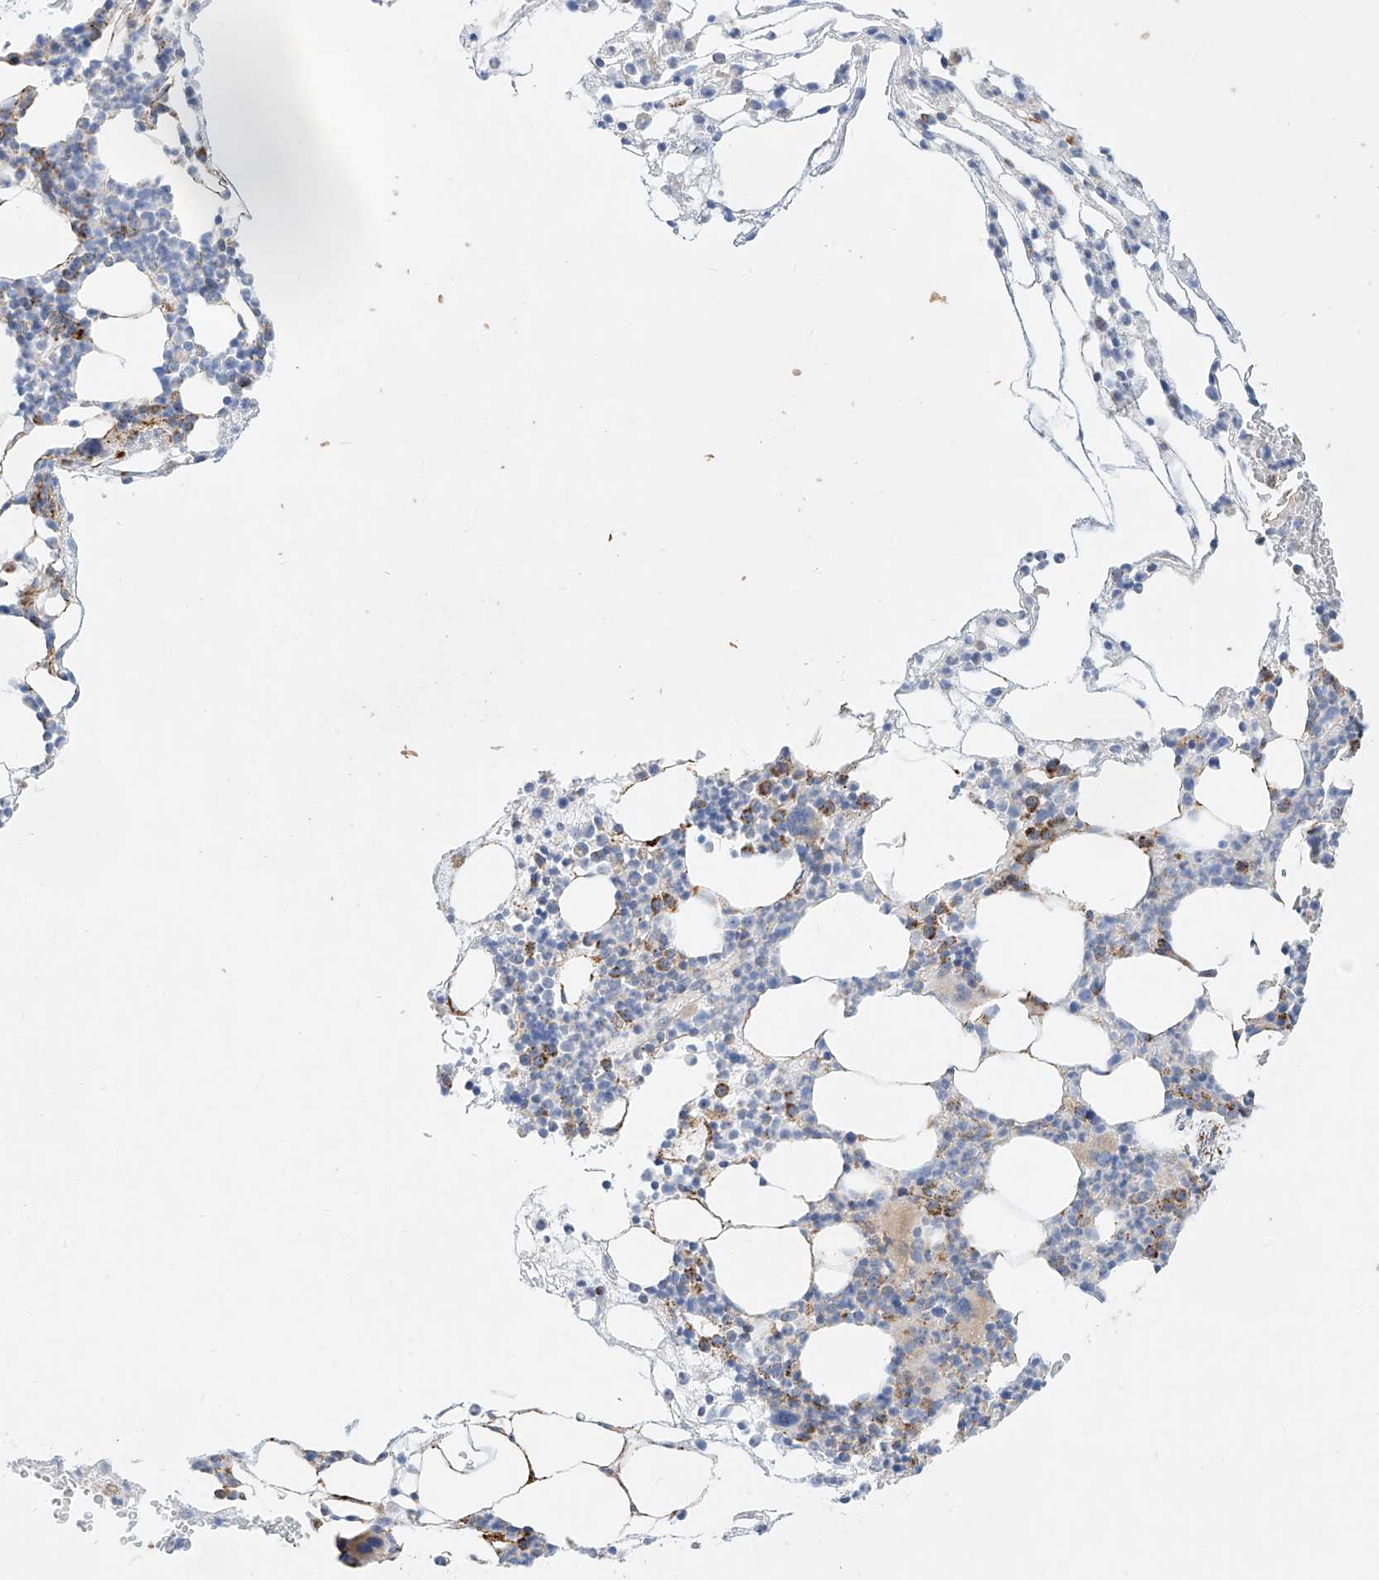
{"staining": {"intensity": "moderate", "quantity": "<25%", "location": "cytoplasmic/membranous"}, "tissue": "bone marrow", "cell_type": "Hematopoietic cells", "image_type": "normal", "snomed": [{"axis": "morphology", "description": "Normal tissue, NOS"}, {"axis": "morphology", "description": "Inflammation, NOS"}, {"axis": "topography", "description": "Bone marrow"}], "caption": "A histopathology image of bone marrow stained for a protein demonstrates moderate cytoplasmic/membranous brown staining in hematopoietic cells. Using DAB (brown) and hematoxylin (blue) stains, captured at high magnification using brightfield microscopy.", "gene": "CST9", "patient": {"sex": "female", "age": 78}}